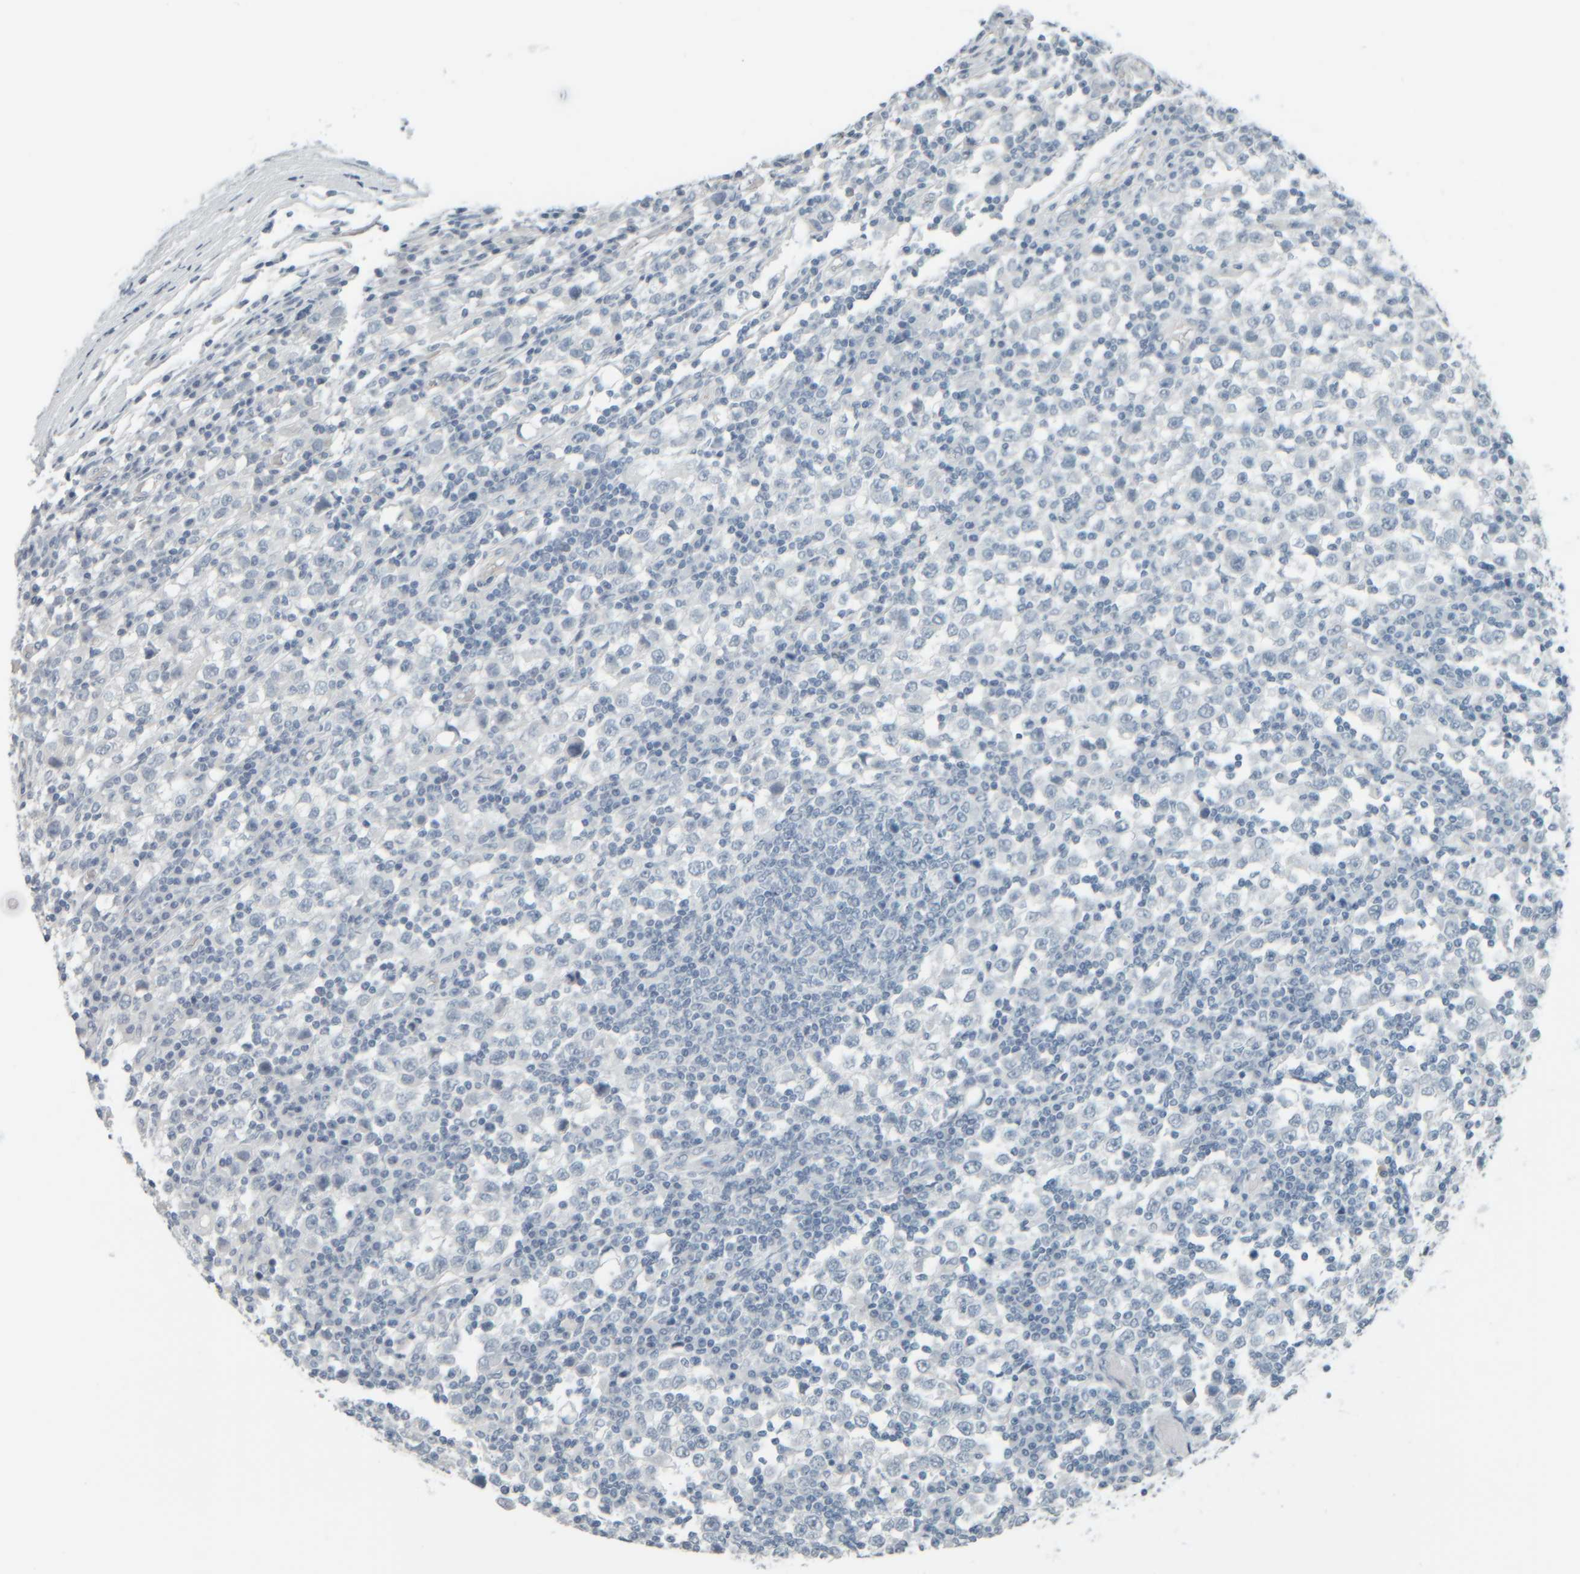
{"staining": {"intensity": "negative", "quantity": "none", "location": "none"}, "tissue": "testis cancer", "cell_type": "Tumor cells", "image_type": "cancer", "snomed": [{"axis": "morphology", "description": "Seminoma, NOS"}, {"axis": "topography", "description": "Testis"}], "caption": "Immunohistochemistry (IHC) micrograph of neoplastic tissue: human testis cancer (seminoma) stained with DAB shows no significant protein staining in tumor cells.", "gene": "TPSAB1", "patient": {"sex": "male", "age": 65}}